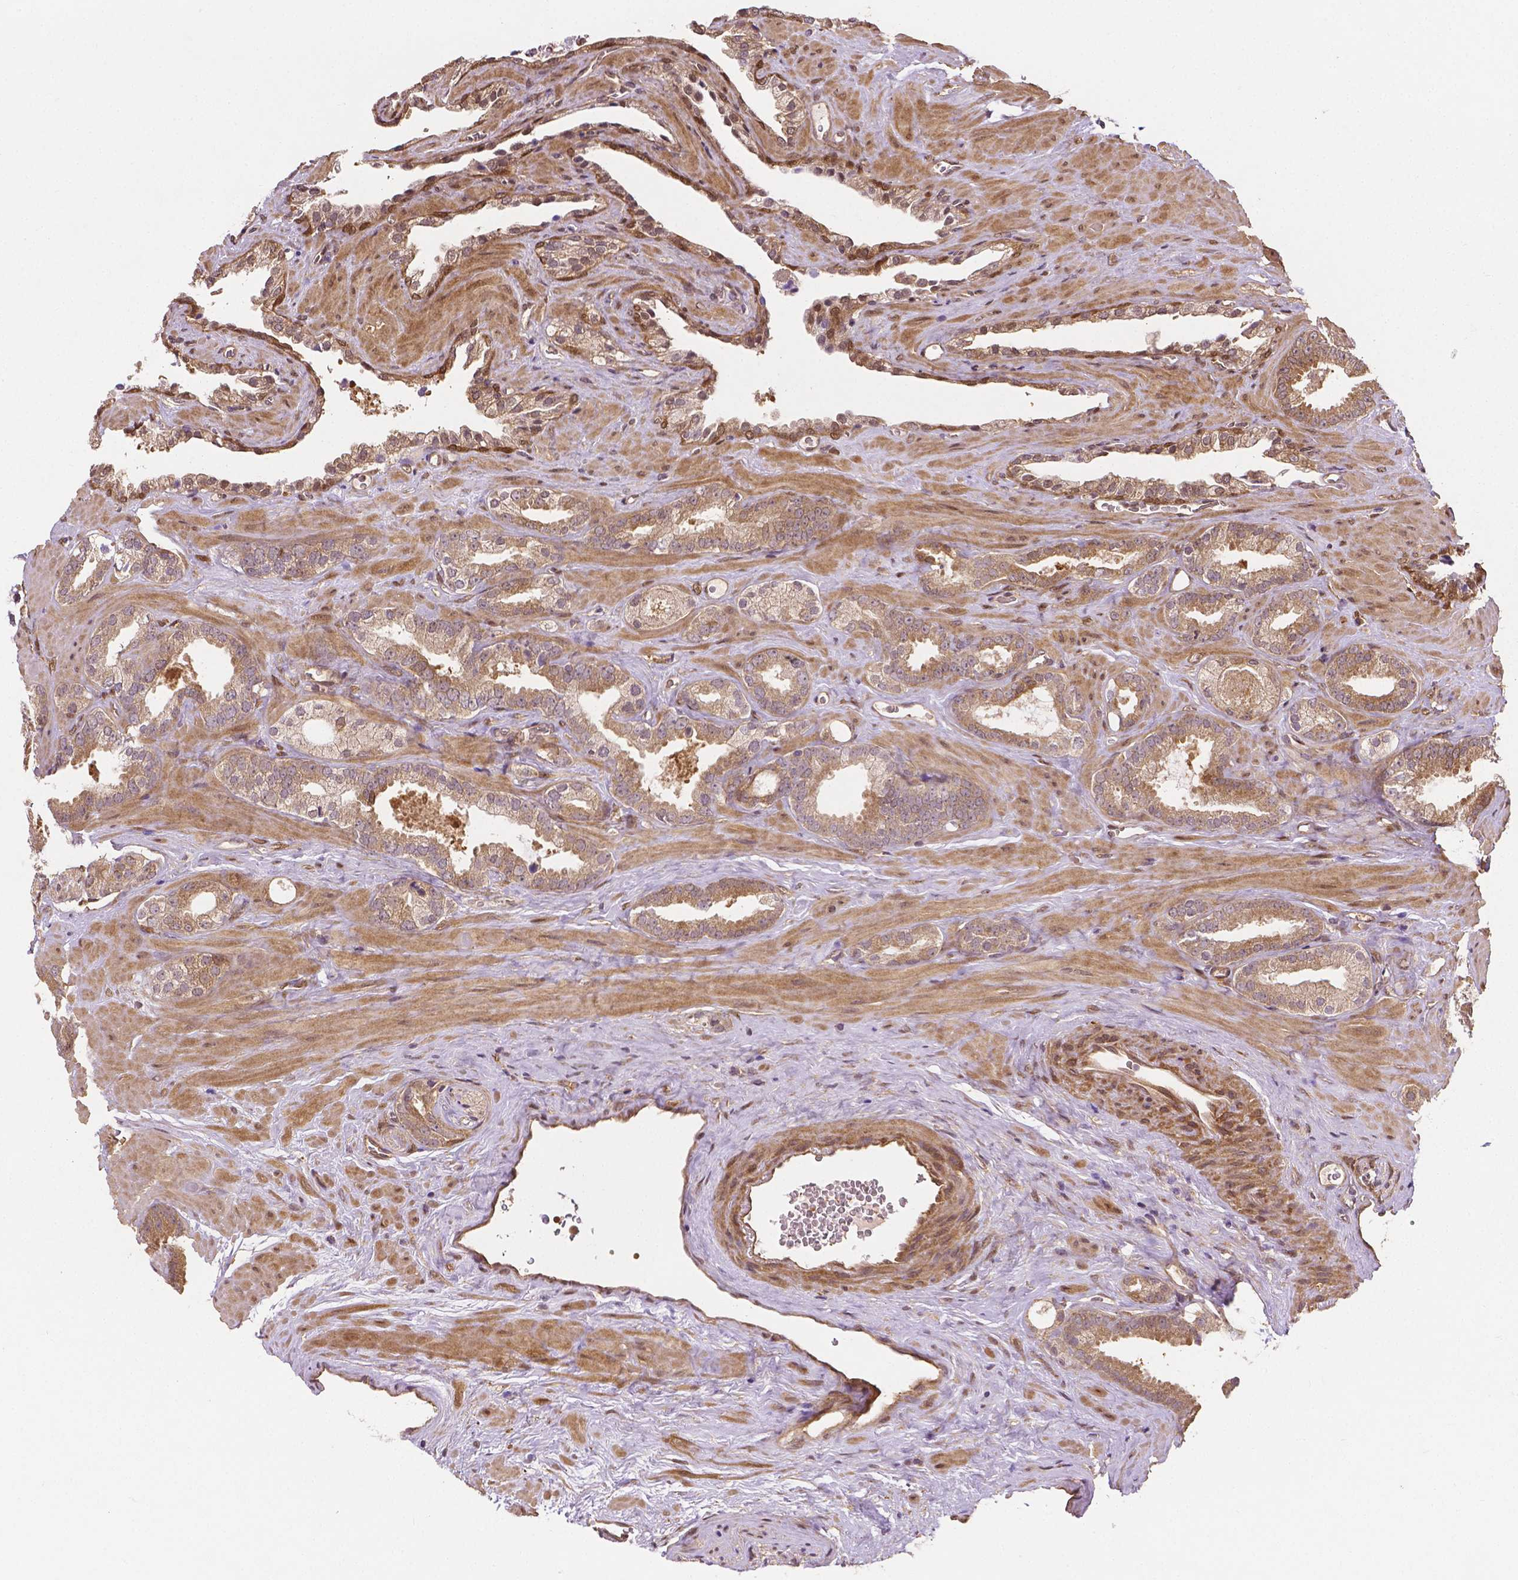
{"staining": {"intensity": "weak", "quantity": "<25%", "location": "cytoplasmic/membranous"}, "tissue": "prostate cancer", "cell_type": "Tumor cells", "image_type": "cancer", "snomed": [{"axis": "morphology", "description": "Adenocarcinoma, Low grade"}, {"axis": "topography", "description": "Prostate"}], "caption": "Immunohistochemistry image of neoplastic tissue: prostate cancer (low-grade adenocarcinoma) stained with DAB (3,3'-diaminobenzidine) shows no significant protein positivity in tumor cells.", "gene": "YAP1", "patient": {"sex": "male", "age": 62}}